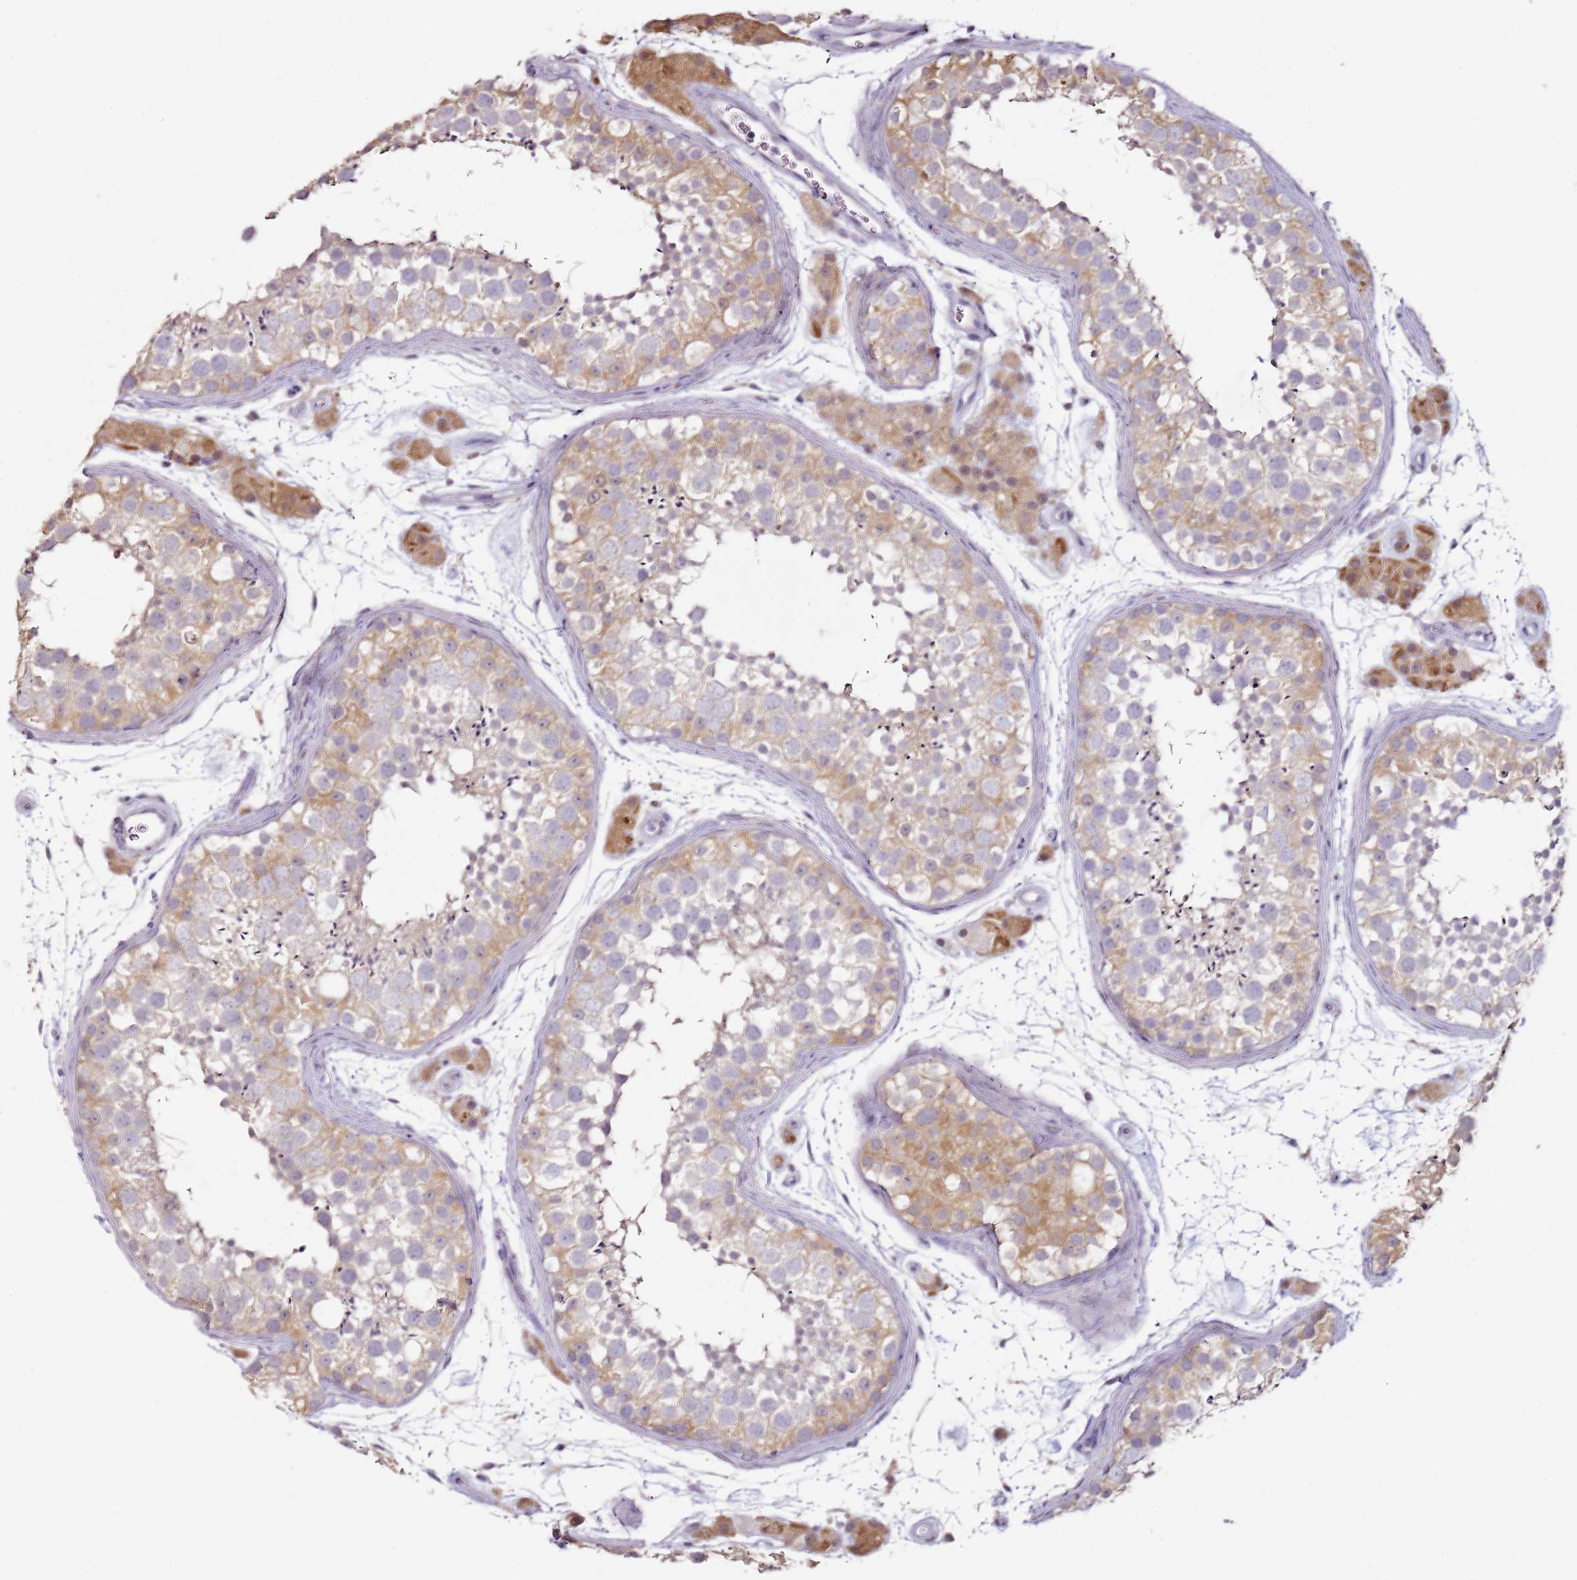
{"staining": {"intensity": "moderate", "quantity": "25%-75%", "location": "cytoplasmic/membranous"}, "tissue": "testis", "cell_type": "Cells in seminiferous ducts", "image_type": "normal", "snomed": [{"axis": "morphology", "description": "Normal tissue, NOS"}, {"axis": "topography", "description": "Testis"}], "caption": "Immunohistochemistry (DAB) staining of unremarkable testis shows moderate cytoplasmic/membranous protein staining in approximately 25%-75% of cells in seminiferous ducts. The staining was performed using DAB (3,3'-diaminobenzidine), with brown indicating positive protein expression. Nuclei are stained blue with hematoxylin.", "gene": "MDH1", "patient": {"sex": "male", "age": 41}}